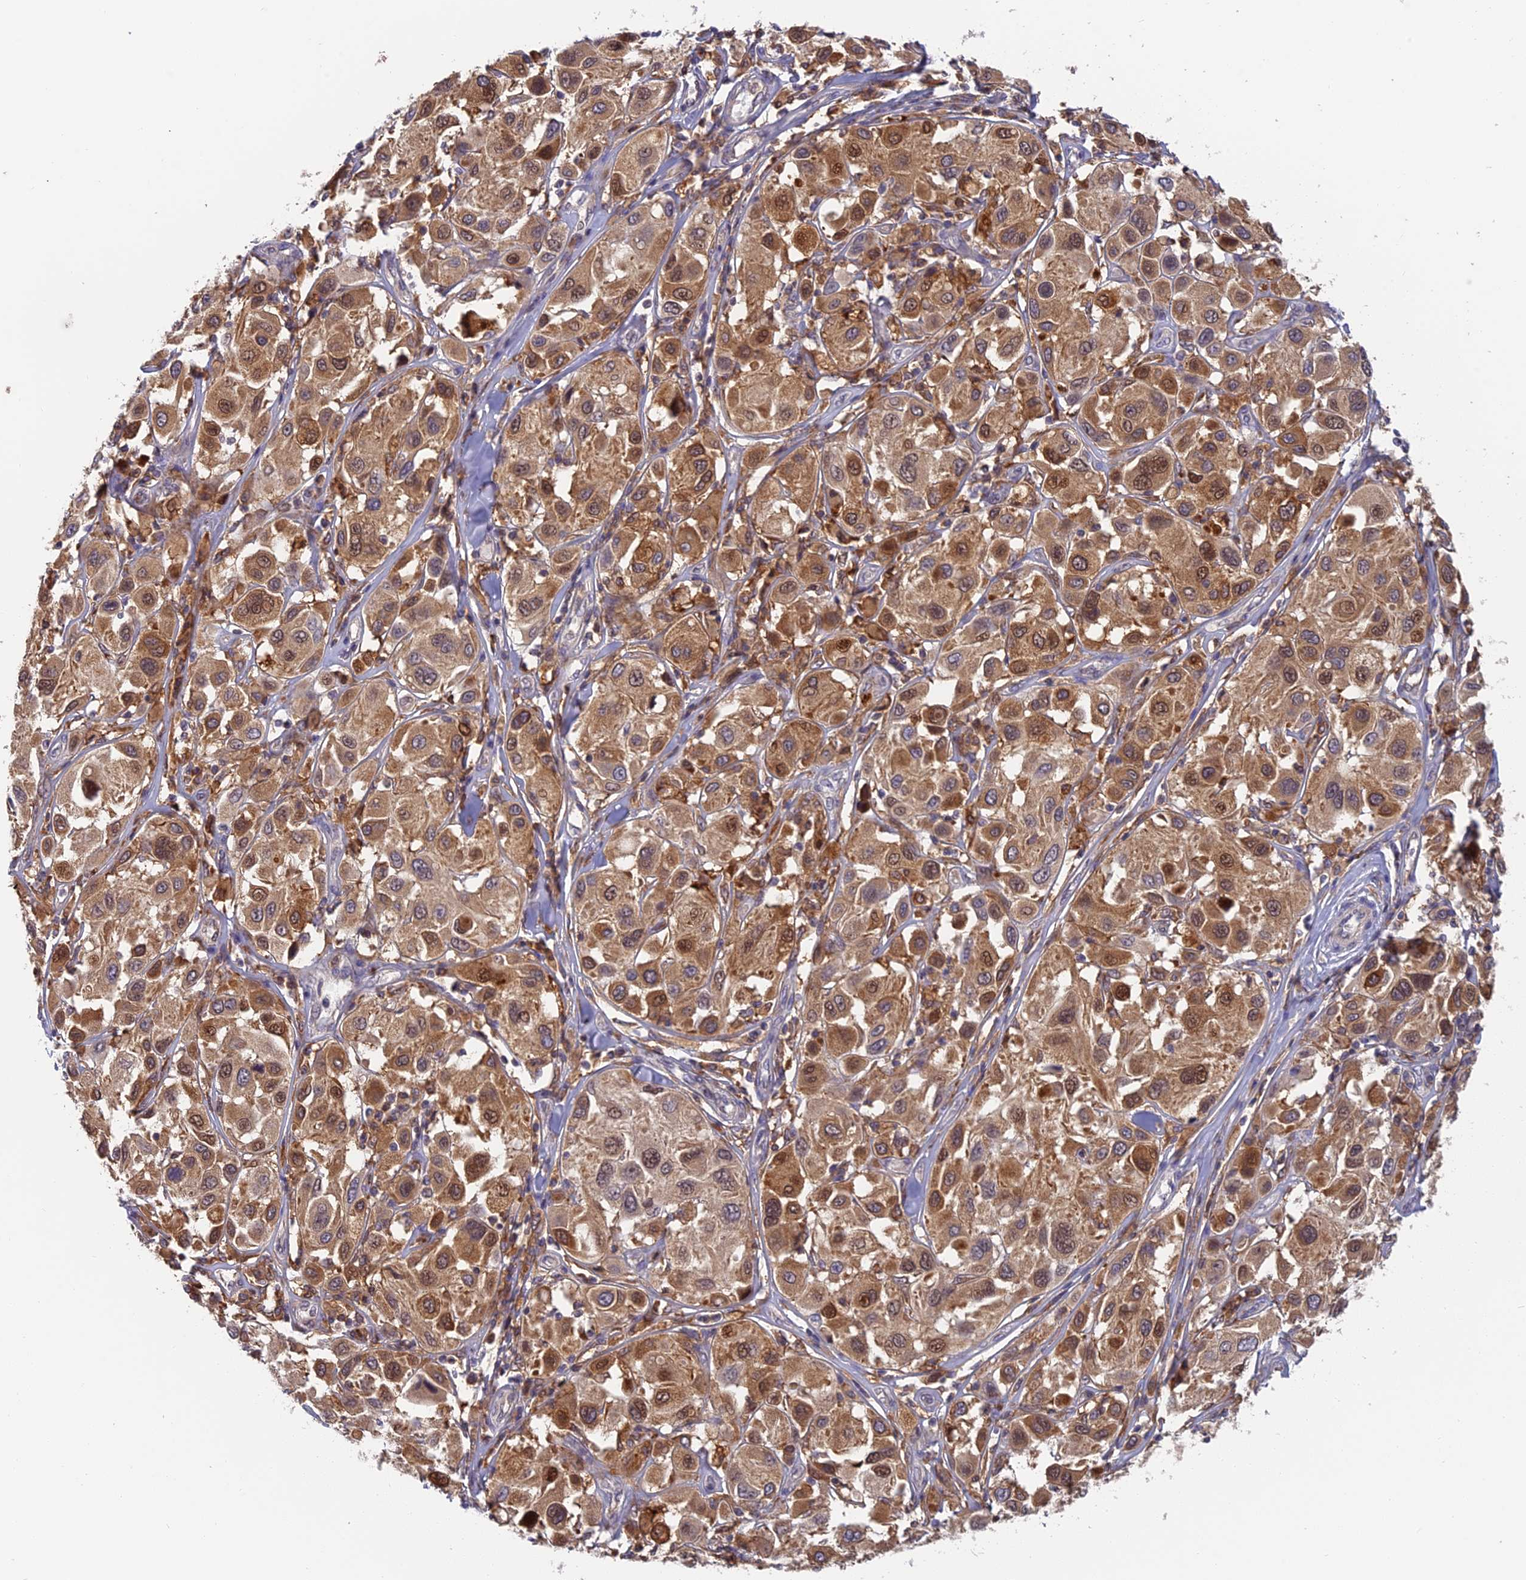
{"staining": {"intensity": "moderate", "quantity": ">75%", "location": "cytoplasmic/membranous,nuclear"}, "tissue": "melanoma", "cell_type": "Tumor cells", "image_type": "cancer", "snomed": [{"axis": "morphology", "description": "Malignant melanoma, Metastatic site"}, {"axis": "topography", "description": "Skin"}], "caption": "Malignant melanoma (metastatic site) stained with a protein marker demonstrates moderate staining in tumor cells.", "gene": "IPO5", "patient": {"sex": "male", "age": 41}}